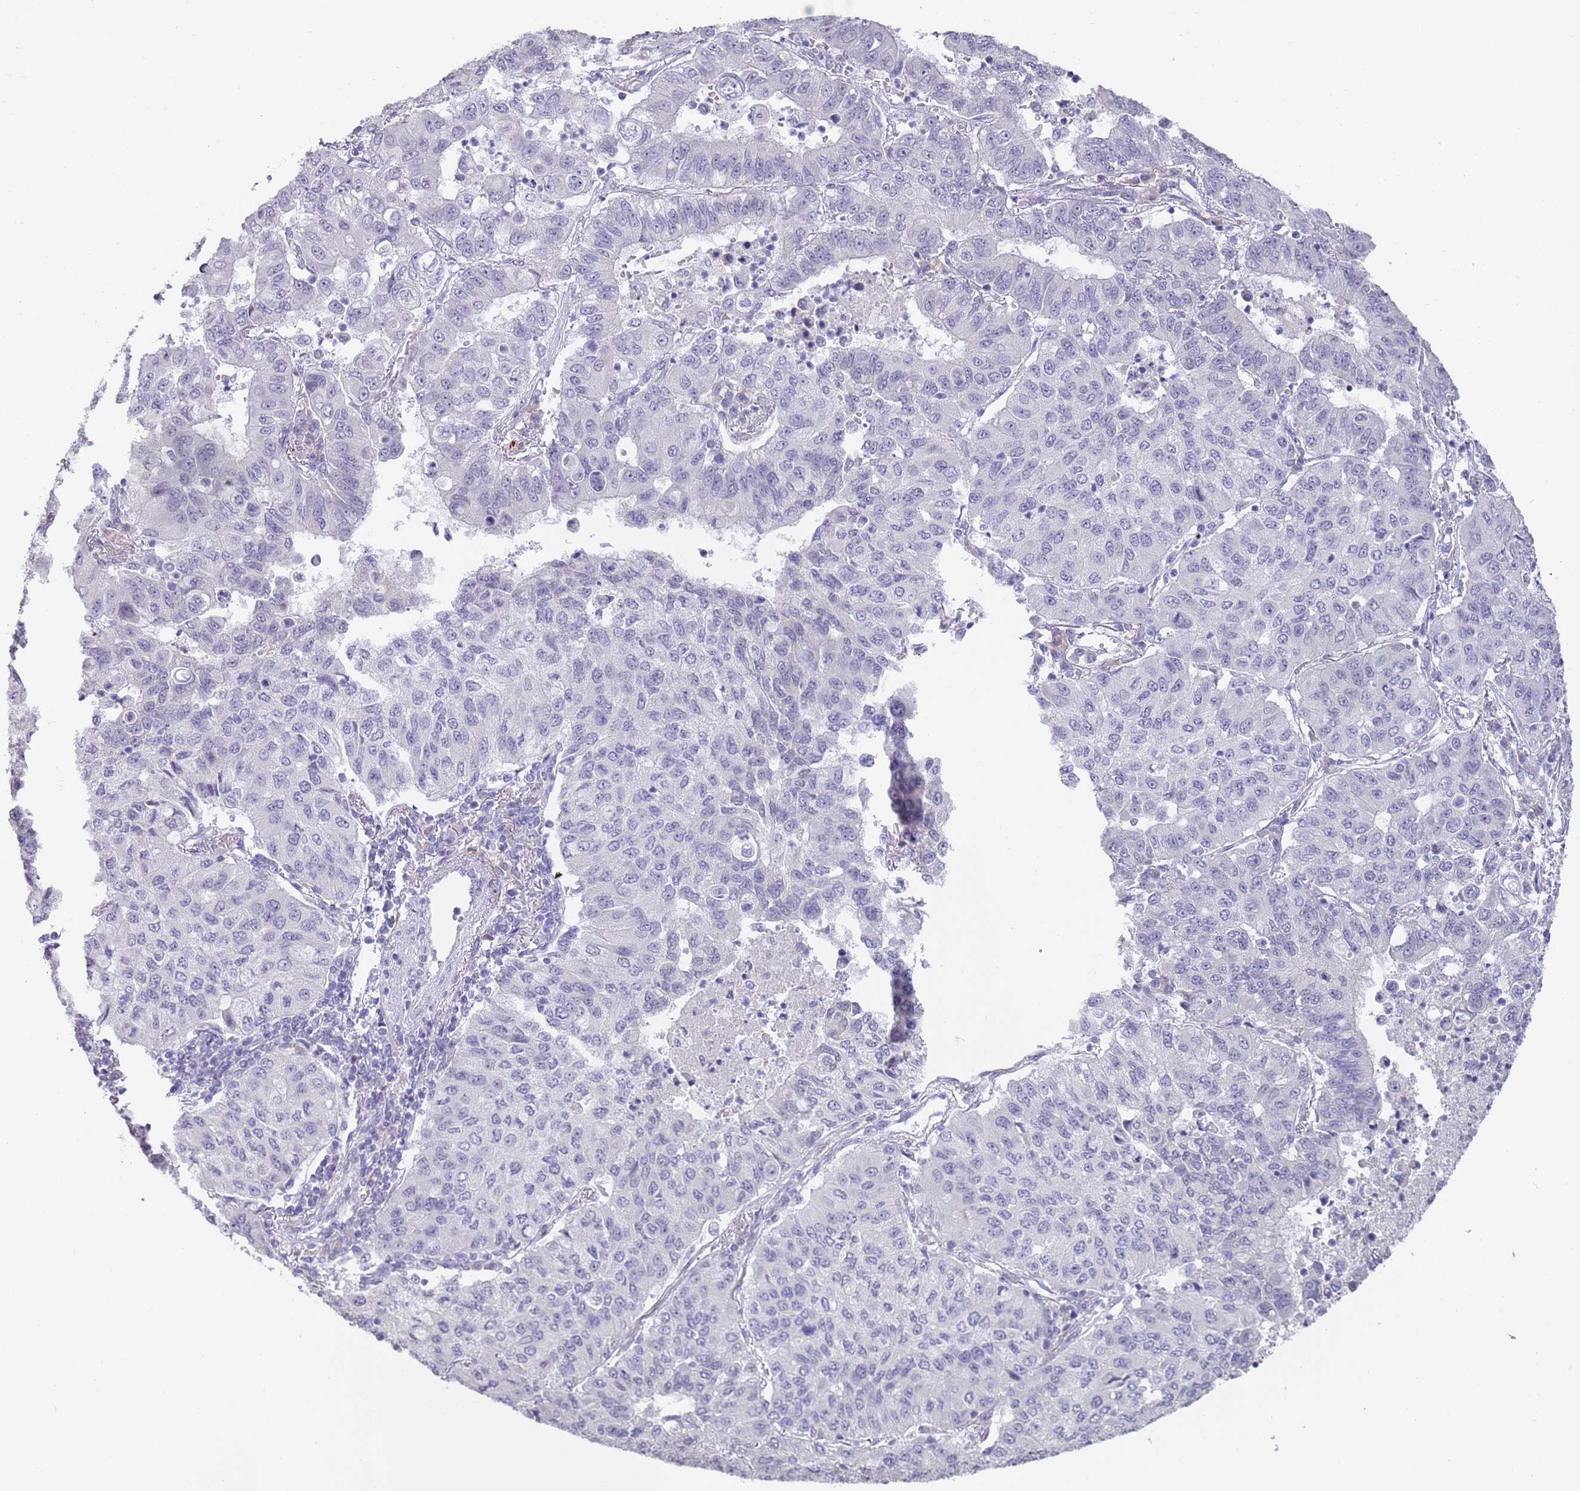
{"staining": {"intensity": "negative", "quantity": "none", "location": "none"}, "tissue": "lung cancer", "cell_type": "Tumor cells", "image_type": "cancer", "snomed": [{"axis": "morphology", "description": "Squamous cell carcinoma, NOS"}, {"axis": "topography", "description": "Lung"}], "caption": "Immunohistochemistry micrograph of neoplastic tissue: squamous cell carcinoma (lung) stained with DAB (3,3'-diaminobenzidine) exhibits no significant protein positivity in tumor cells. The staining is performed using DAB brown chromogen with nuclei counter-stained in using hematoxylin.", "gene": "NBPF3", "patient": {"sex": "male", "age": 74}}